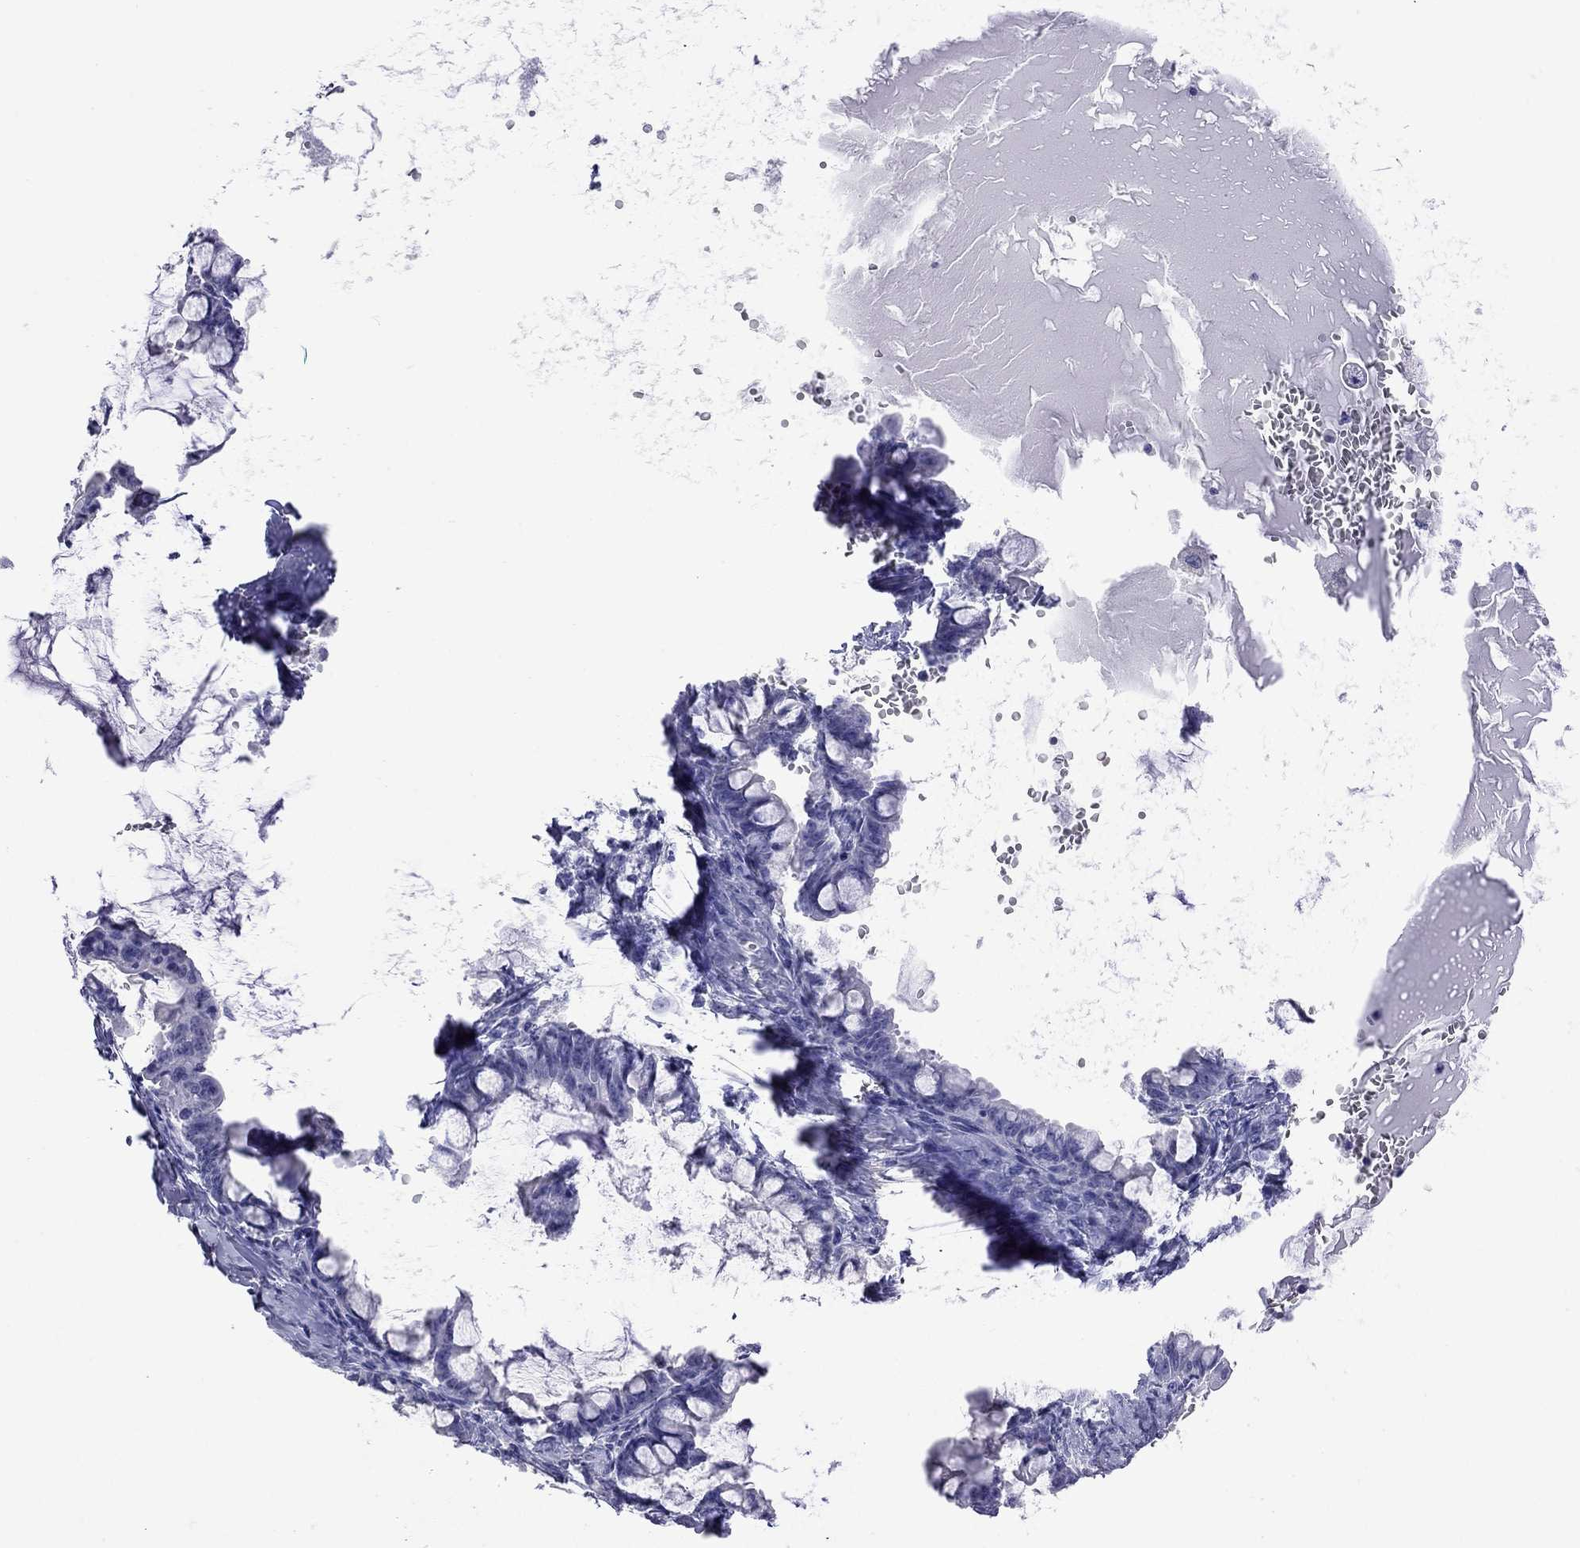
{"staining": {"intensity": "negative", "quantity": "none", "location": "none"}, "tissue": "ovarian cancer", "cell_type": "Tumor cells", "image_type": "cancer", "snomed": [{"axis": "morphology", "description": "Cystadenocarcinoma, mucinous, NOS"}, {"axis": "topography", "description": "Ovary"}], "caption": "A photomicrograph of ovarian cancer stained for a protein shows no brown staining in tumor cells.", "gene": "KIAA2012", "patient": {"sex": "female", "age": 63}}